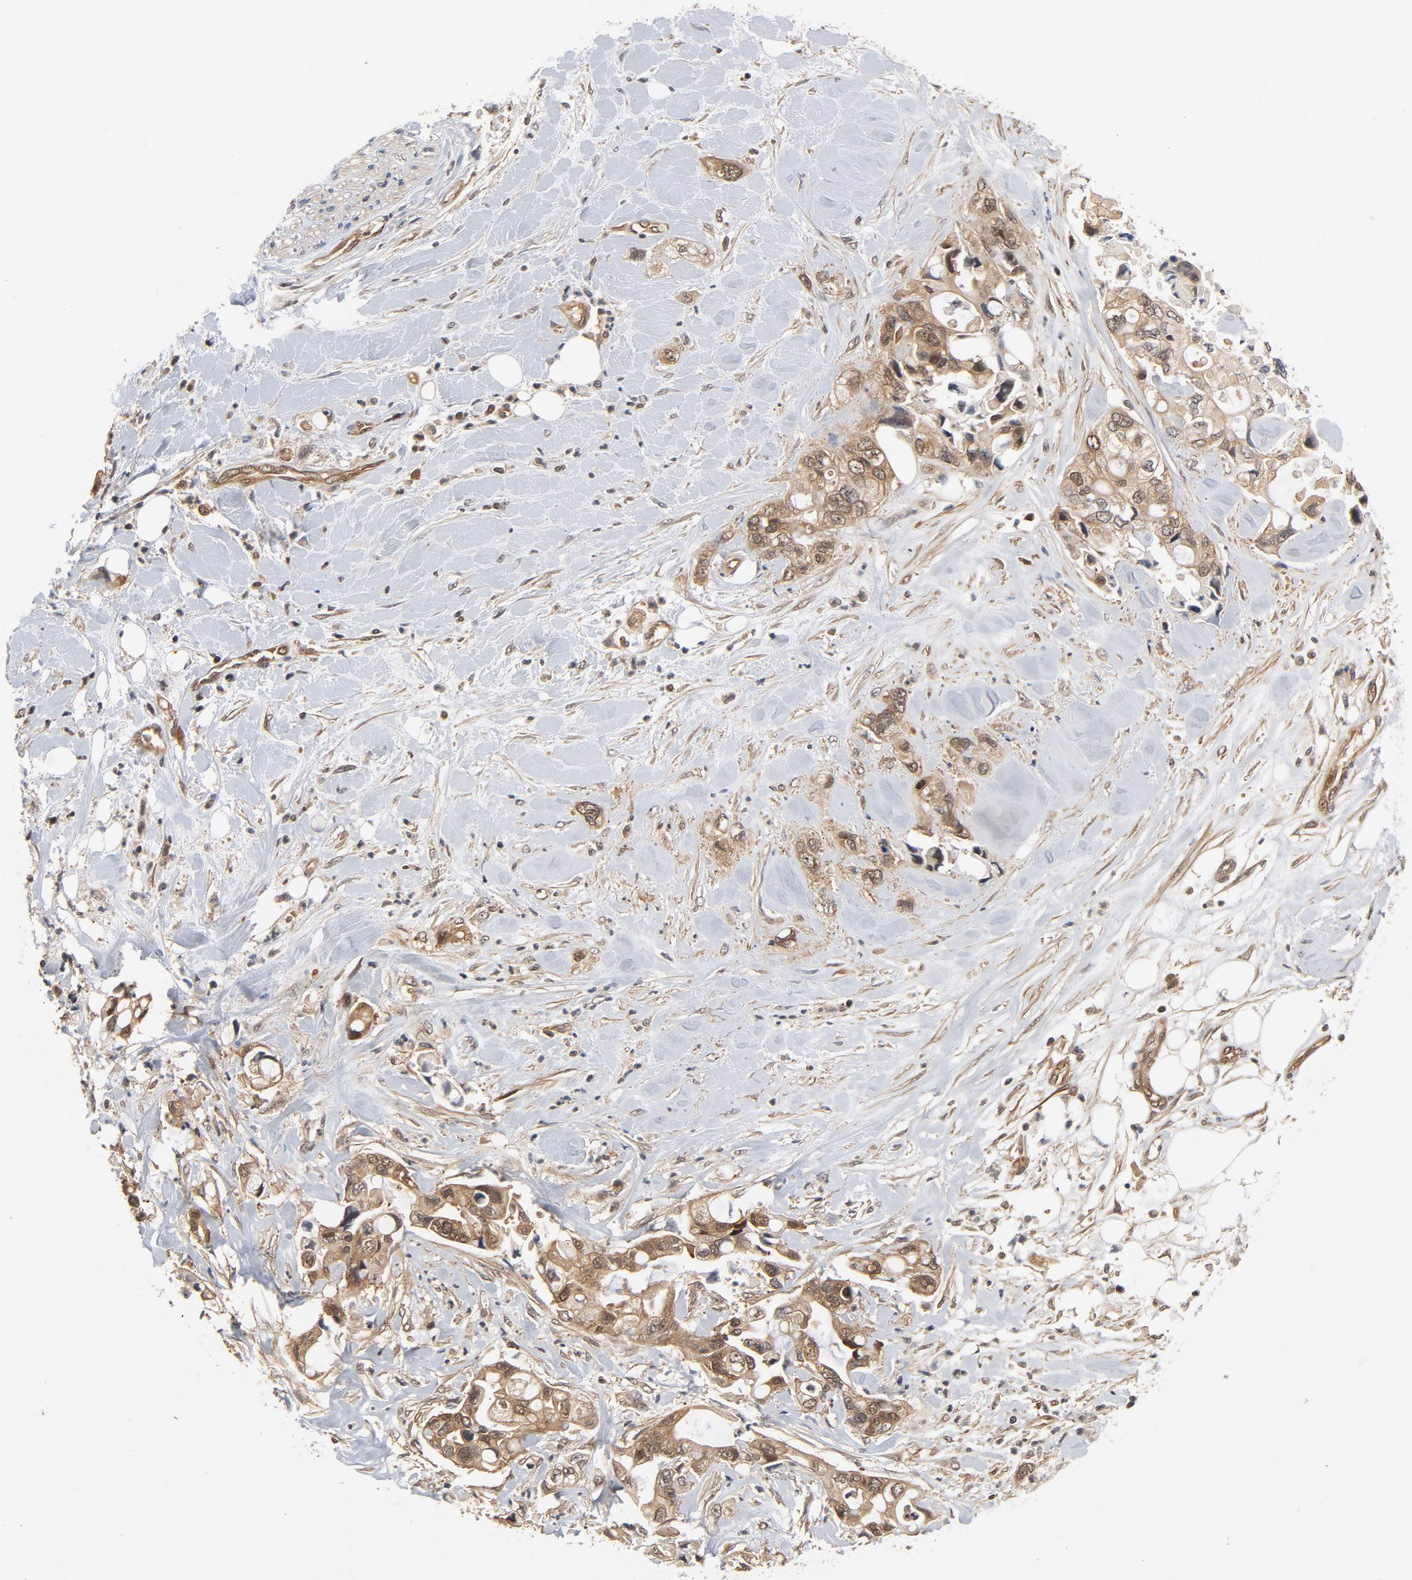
{"staining": {"intensity": "moderate", "quantity": ">75%", "location": "cytoplasmic/membranous"}, "tissue": "pancreatic cancer", "cell_type": "Tumor cells", "image_type": "cancer", "snomed": [{"axis": "morphology", "description": "Adenocarcinoma, NOS"}, {"axis": "topography", "description": "Pancreas"}], "caption": "Adenocarcinoma (pancreatic) stained with a brown dye exhibits moderate cytoplasmic/membranous positive positivity in approximately >75% of tumor cells.", "gene": "CDC37", "patient": {"sex": "male", "age": 70}}